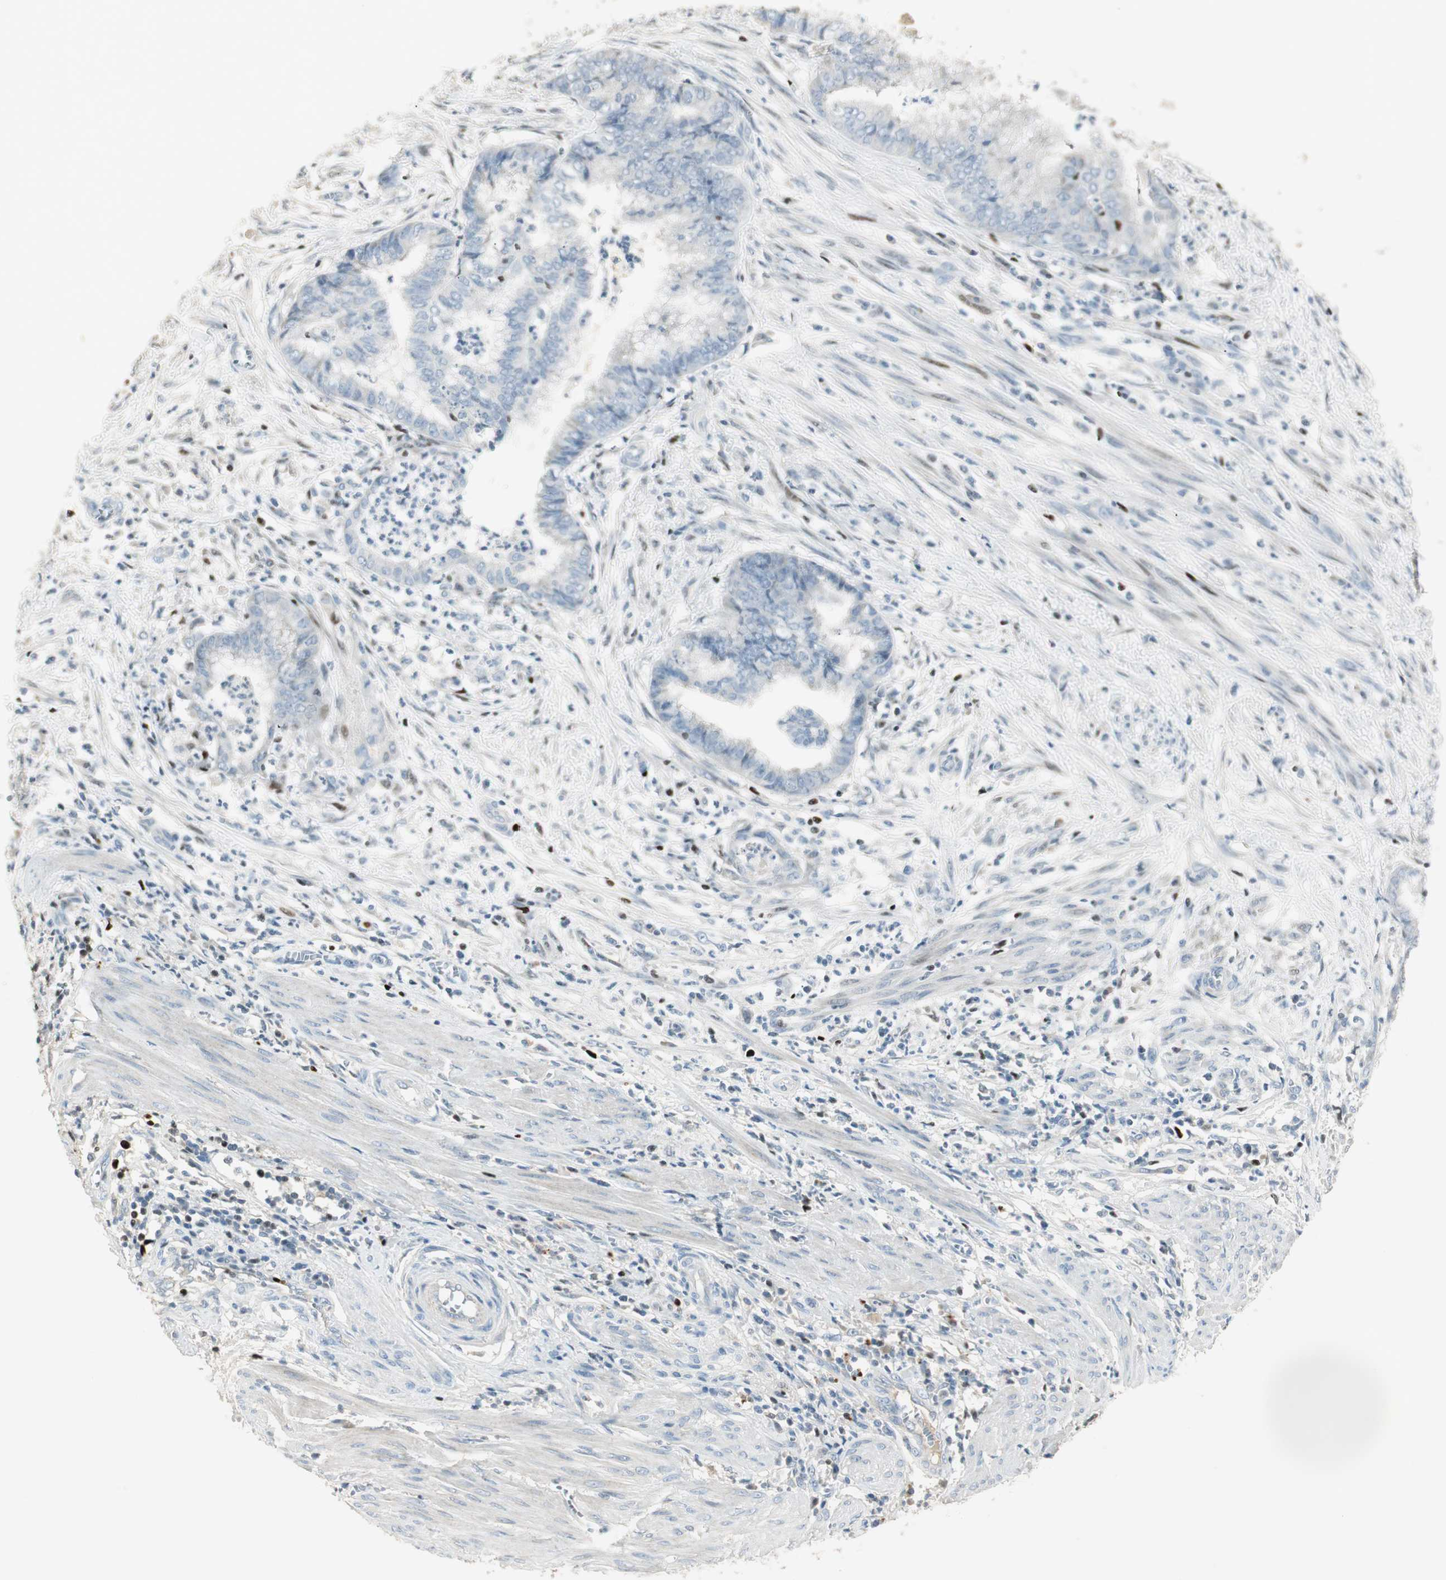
{"staining": {"intensity": "negative", "quantity": "none", "location": "none"}, "tissue": "endometrial cancer", "cell_type": "Tumor cells", "image_type": "cancer", "snomed": [{"axis": "morphology", "description": "Necrosis, NOS"}, {"axis": "morphology", "description": "Adenocarcinoma, NOS"}, {"axis": "topography", "description": "Endometrium"}], "caption": "DAB (3,3'-diaminobenzidine) immunohistochemical staining of human endometrial cancer (adenocarcinoma) shows no significant positivity in tumor cells.", "gene": "RUNX2", "patient": {"sex": "female", "age": 79}}